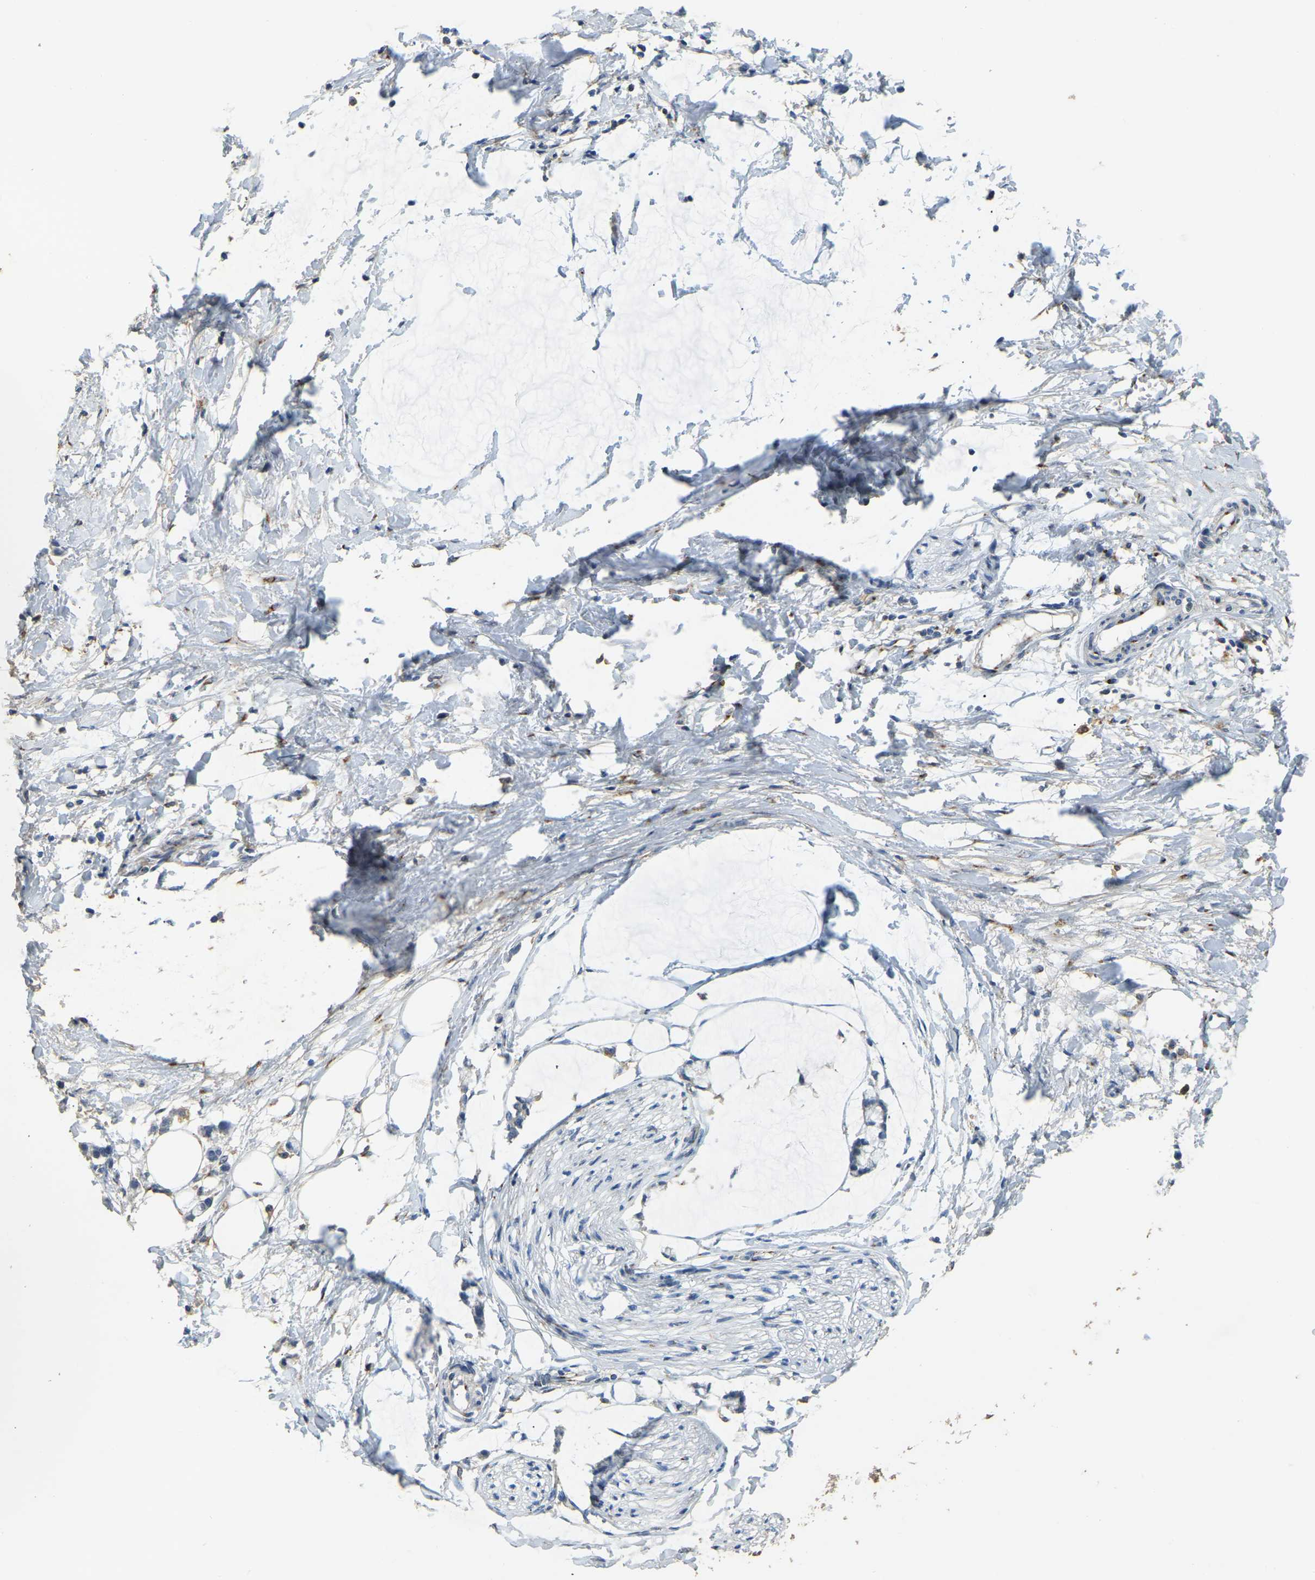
{"staining": {"intensity": "moderate", "quantity": "<25%", "location": "cytoplasmic/membranous"}, "tissue": "adipose tissue", "cell_type": "Adipocytes", "image_type": "normal", "snomed": [{"axis": "morphology", "description": "Normal tissue, NOS"}, {"axis": "morphology", "description": "Adenocarcinoma, NOS"}, {"axis": "topography", "description": "Colon"}, {"axis": "topography", "description": "Peripheral nerve tissue"}], "caption": "Immunohistochemical staining of benign adipose tissue exhibits <25% levels of moderate cytoplasmic/membranous protein expression in about <25% of adipocytes.", "gene": "FAM174A", "patient": {"sex": "male", "age": 14}}